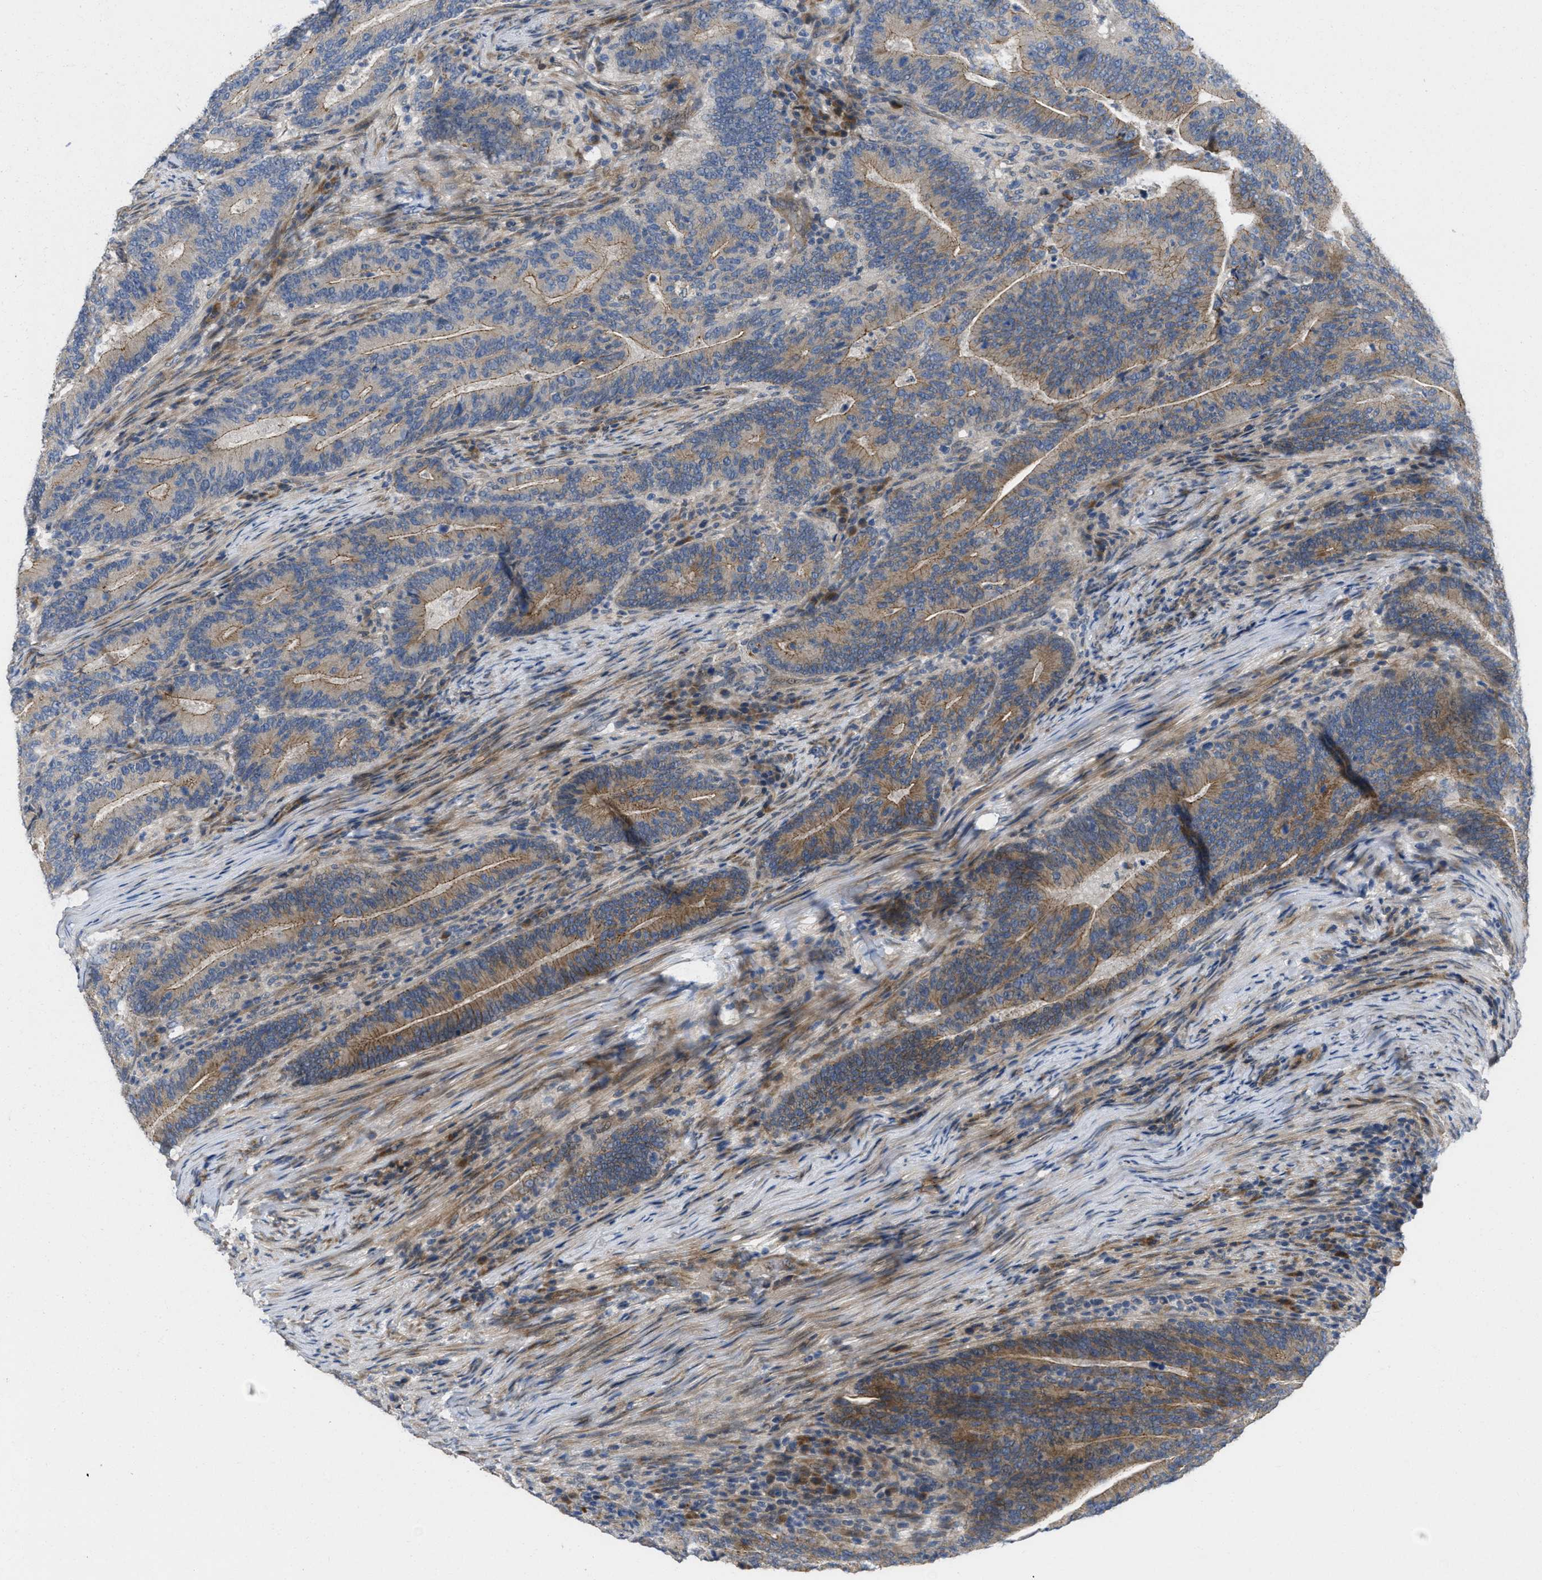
{"staining": {"intensity": "moderate", "quantity": ">75%", "location": "cytoplasmic/membranous"}, "tissue": "colorectal cancer", "cell_type": "Tumor cells", "image_type": "cancer", "snomed": [{"axis": "morphology", "description": "Adenocarcinoma, NOS"}, {"axis": "topography", "description": "Colon"}], "caption": "Moderate cytoplasmic/membranous protein expression is seen in approximately >75% of tumor cells in colorectal cancer. (DAB = brown stain, brightfield microscopy at high magnification).", "gene": "CDPF1", "patient": {"sex": "female", "age": 66}}